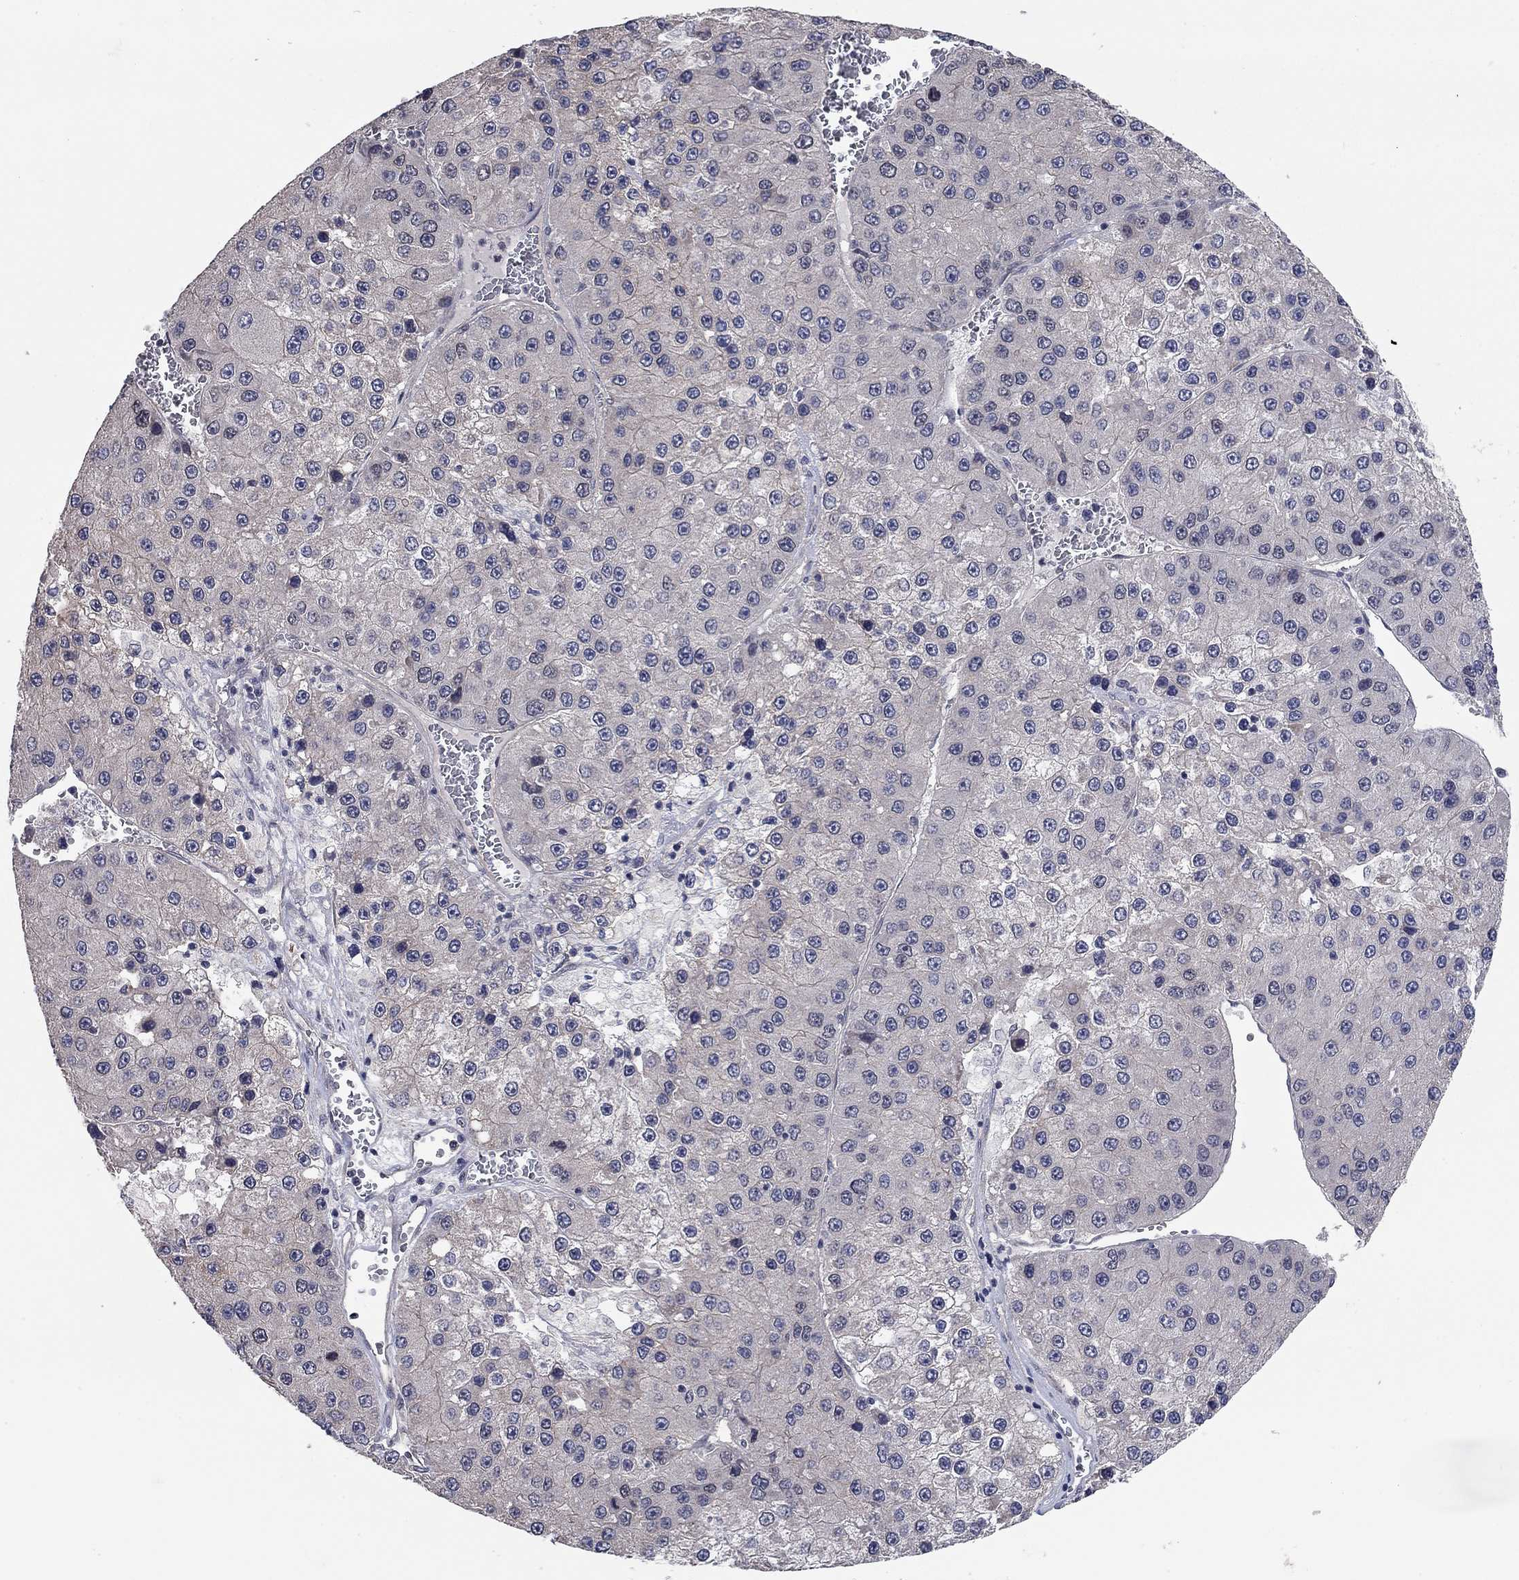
{"staining": {"intensity": "negative", "quantity": "none", "location": "none"}, "tissue": "liver cancer", "cell_type": "Tumor cells", "image_type": "cancer", "snomed": [{"axis": "morphology", "description": "Carcinoma, Hepatocellular, NOS"}, {"axis": "topography", "description": "Liver"}], "caption": "Immunohistochemical staining of human liver cancer shows no significant expression in tumor cells. (Brightfield microscopy of DAB (3,3'-diaminobenzidine) immunohistochemistry (IHC) at high magnification).", "gene": "WASF3", "patient": {"sex": "female", "age": 73}}